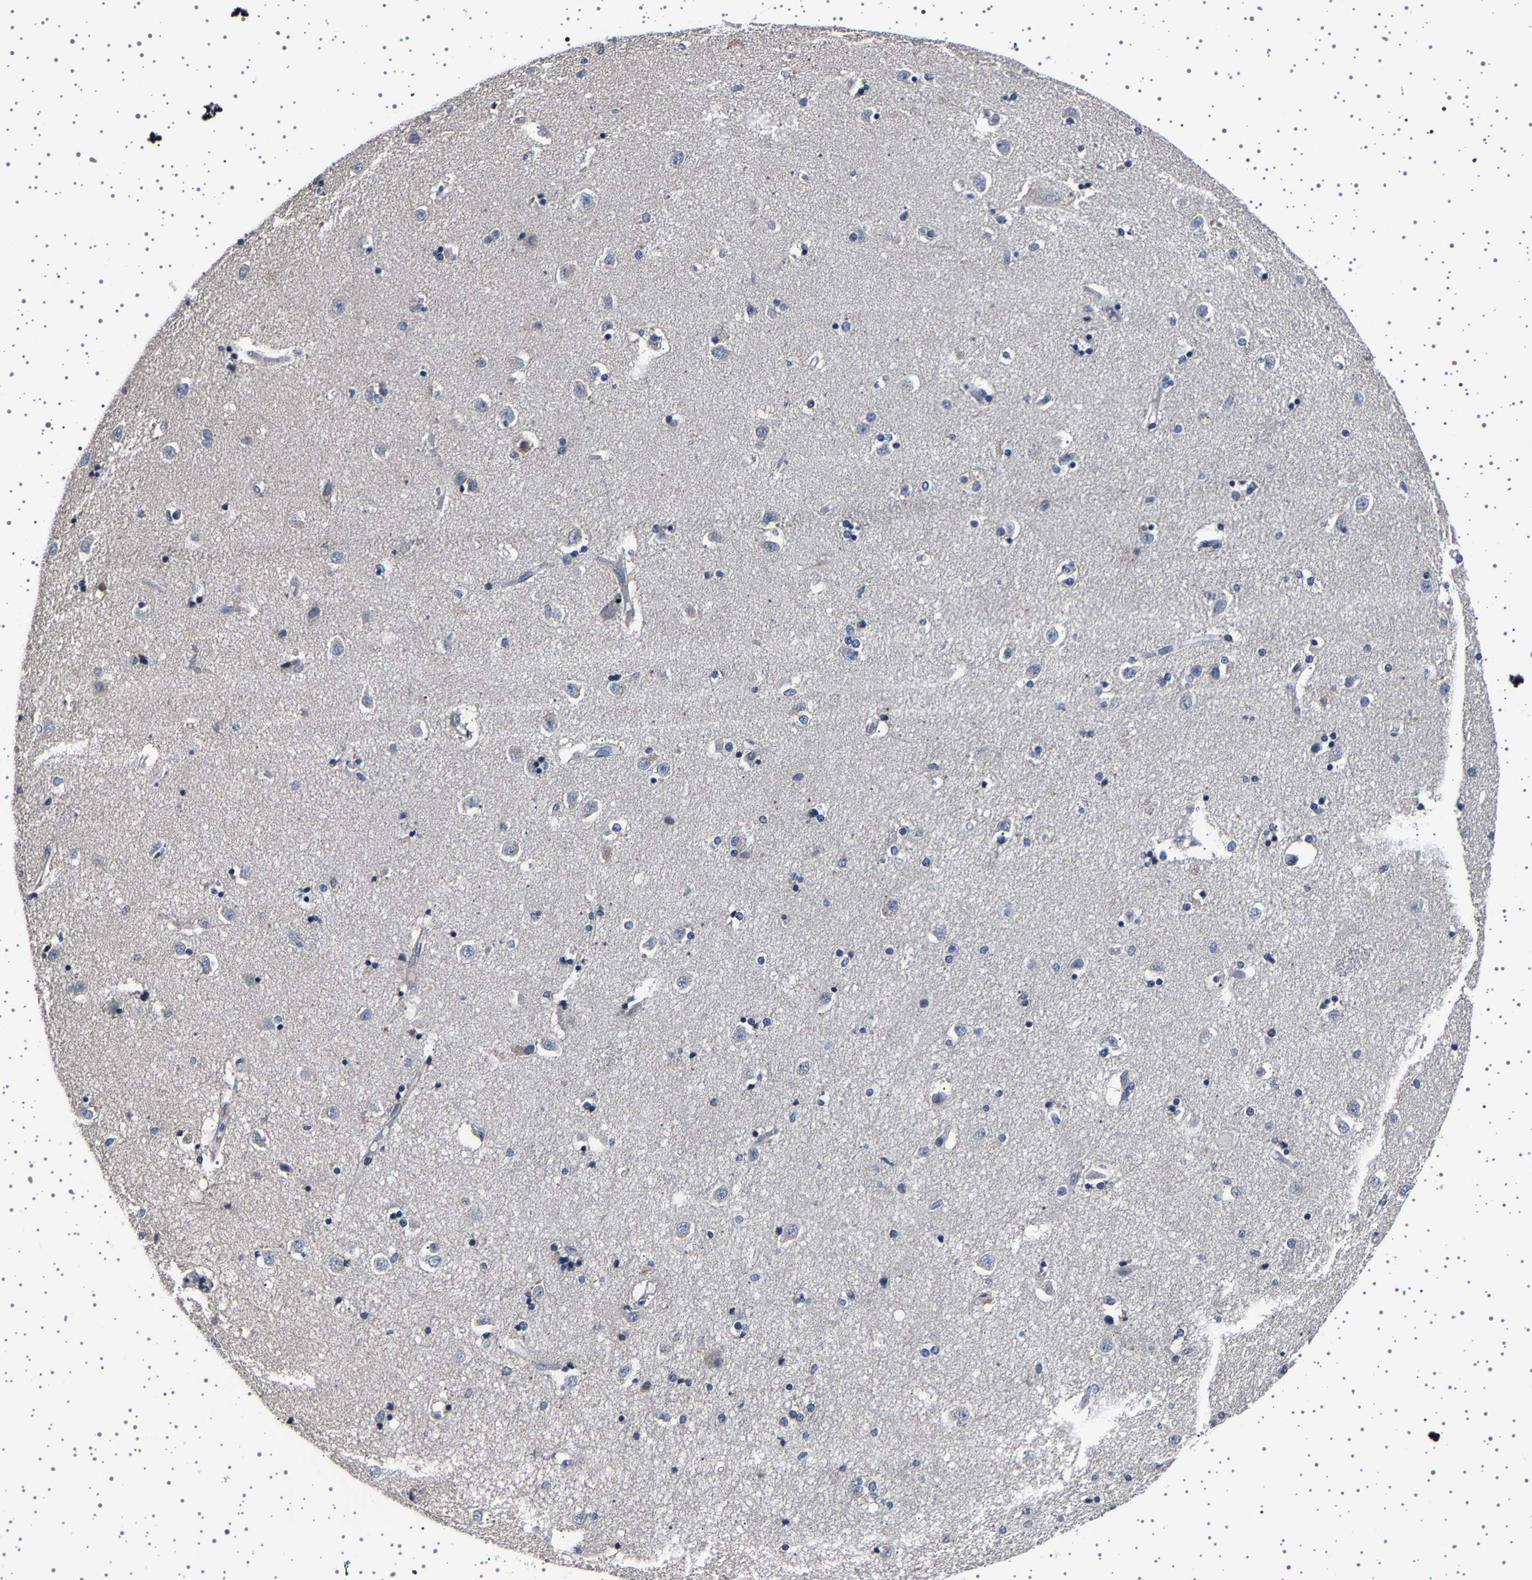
{"staining": {"intensity": "negative", "quantity": "none", "location": "none"}, "tissue": "caudate", "cell_type": "Glial cells", "image_type": "normal", "snomed": [{"axis": "morphology", "description": "Normal tissue, NOS"}, {"axis": "topography", "description": "Lateral ventricle wall"}], "caption": "Image shows no protein positivity in glial cells of benign caudate.", "gene": "IL10RB", "patient": {"sex": "female", "age": 54}}